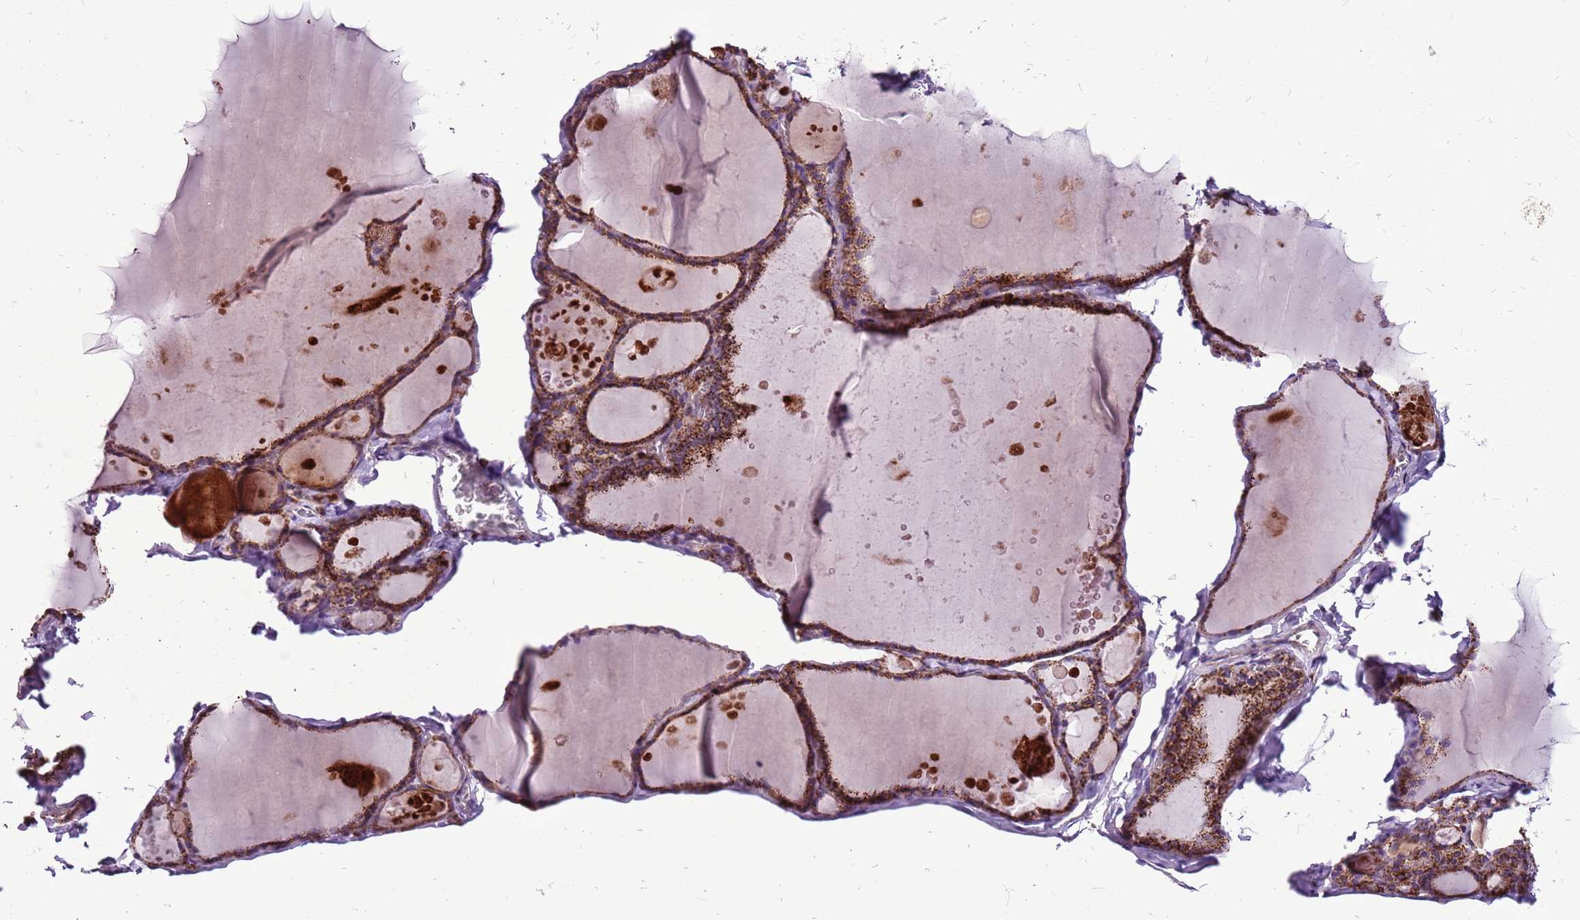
{"staining": {"intensity": "strong", "quantity": ">75%", "location": "cytoplasmic/membranous"}, "tissue": "thyroid gland", "cell_type": "Glandular cells", "image_type": "normal", "snomed": [{"axis": "morphology", "description": "Normal tissue, NOS"}, {"axis": "topography", "description": "Thyroid gland"}], "caption": "Glandular cells show high levels of strong cytoplasmic/membranous expression in approximately >75% of cells in normal thyroid gland.", "gene": "GCDH", "patient": {"sex": "male", "age": 56}}